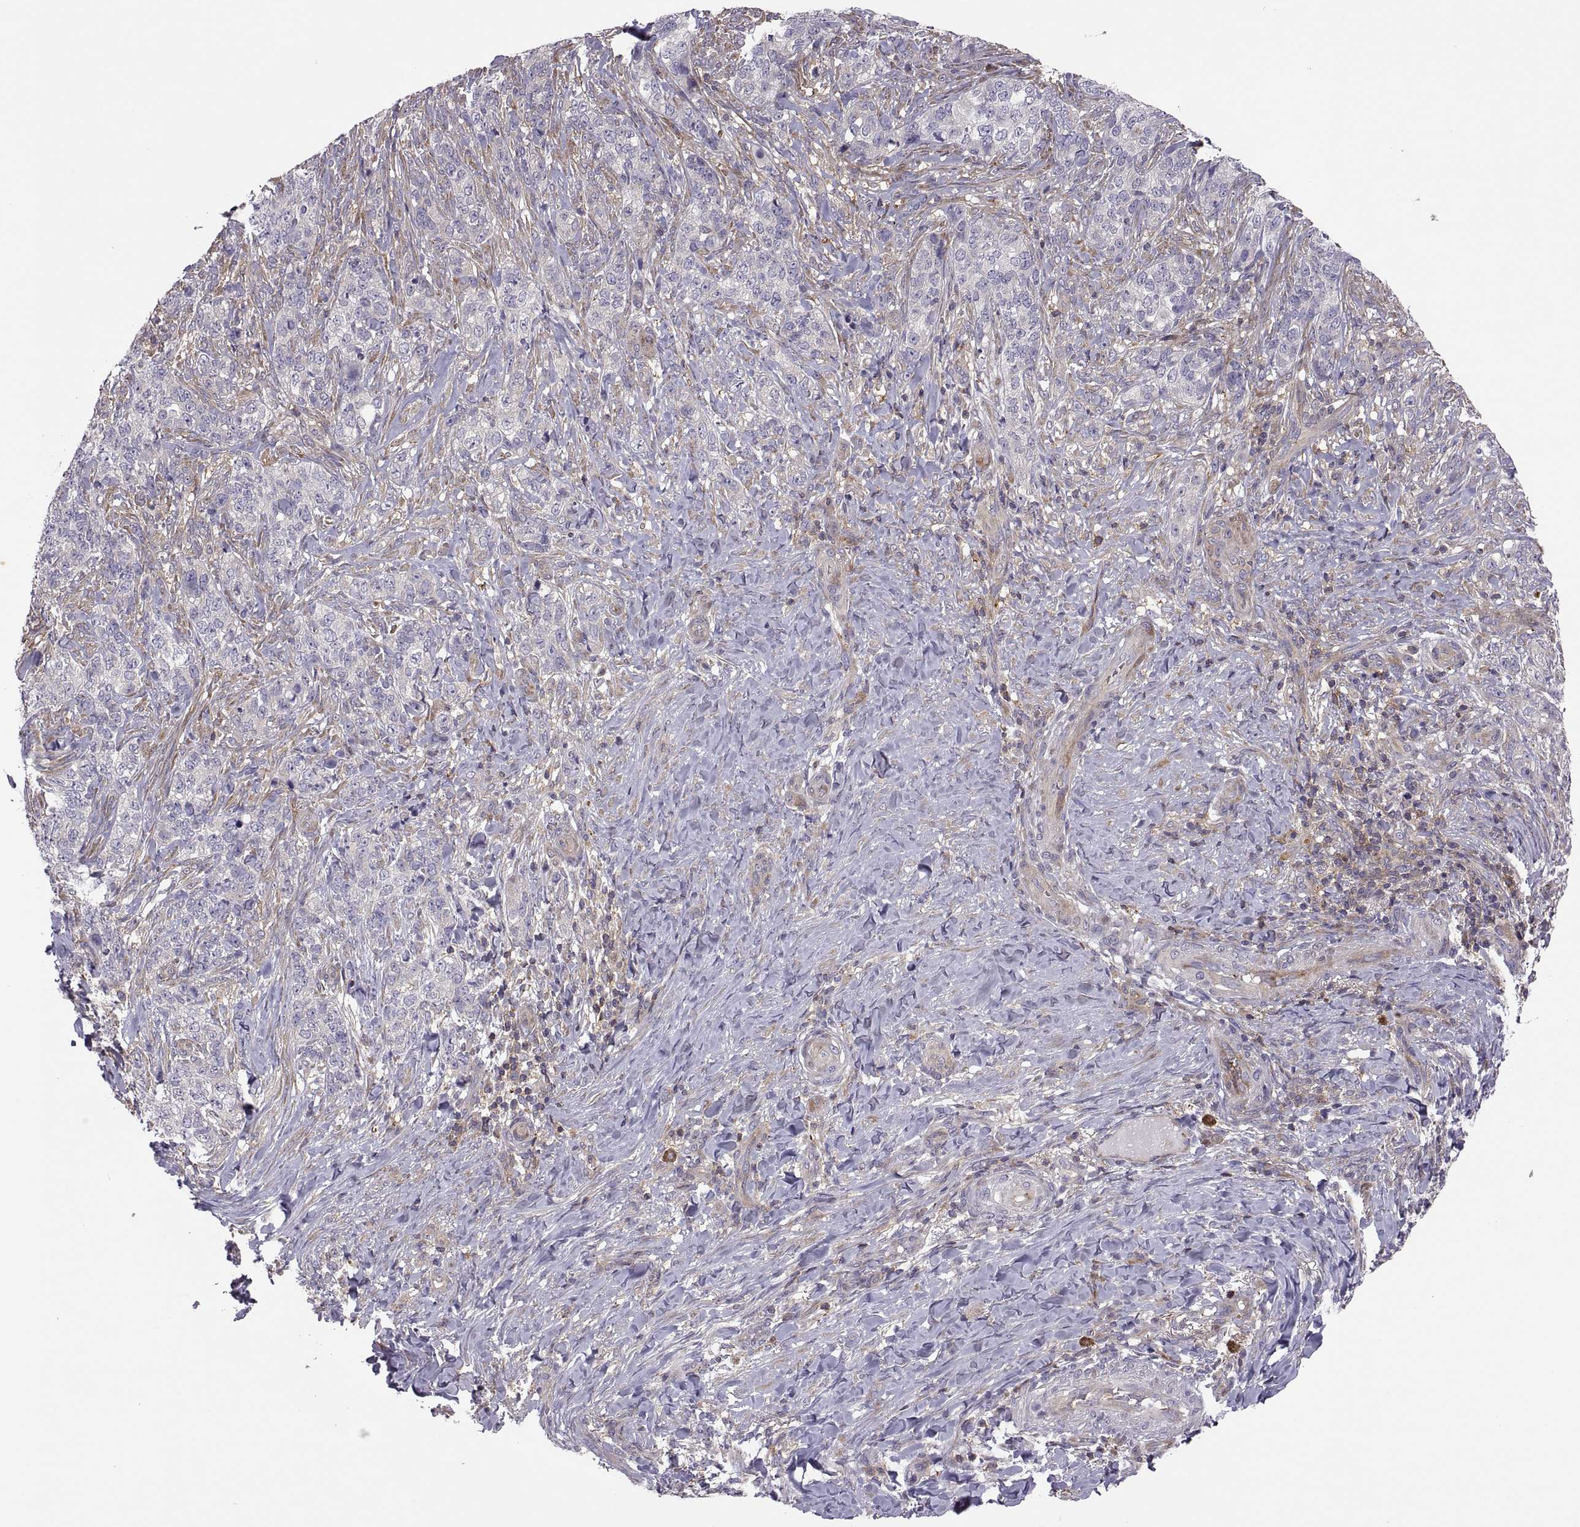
{"staining": {"intensity": "negative", "quantity": "none", "location": "none"}, "tissue": "skin cancer", "cell_type": "Tumor cells", "image_type": "cancer", "snomed": [{"axis": "morphology", "description": "Basal cell carcinoma"}, {"axis": "topography", "description": "Skin"}], "caption": "This is a micrograph of immunohistochemistry (IHC) staining of skin cancer (basal cell carcinoma), which shows no positivity in tumor cells.", "gene": "SPATA32", "patient": {"sex": "female", "age": 69}}